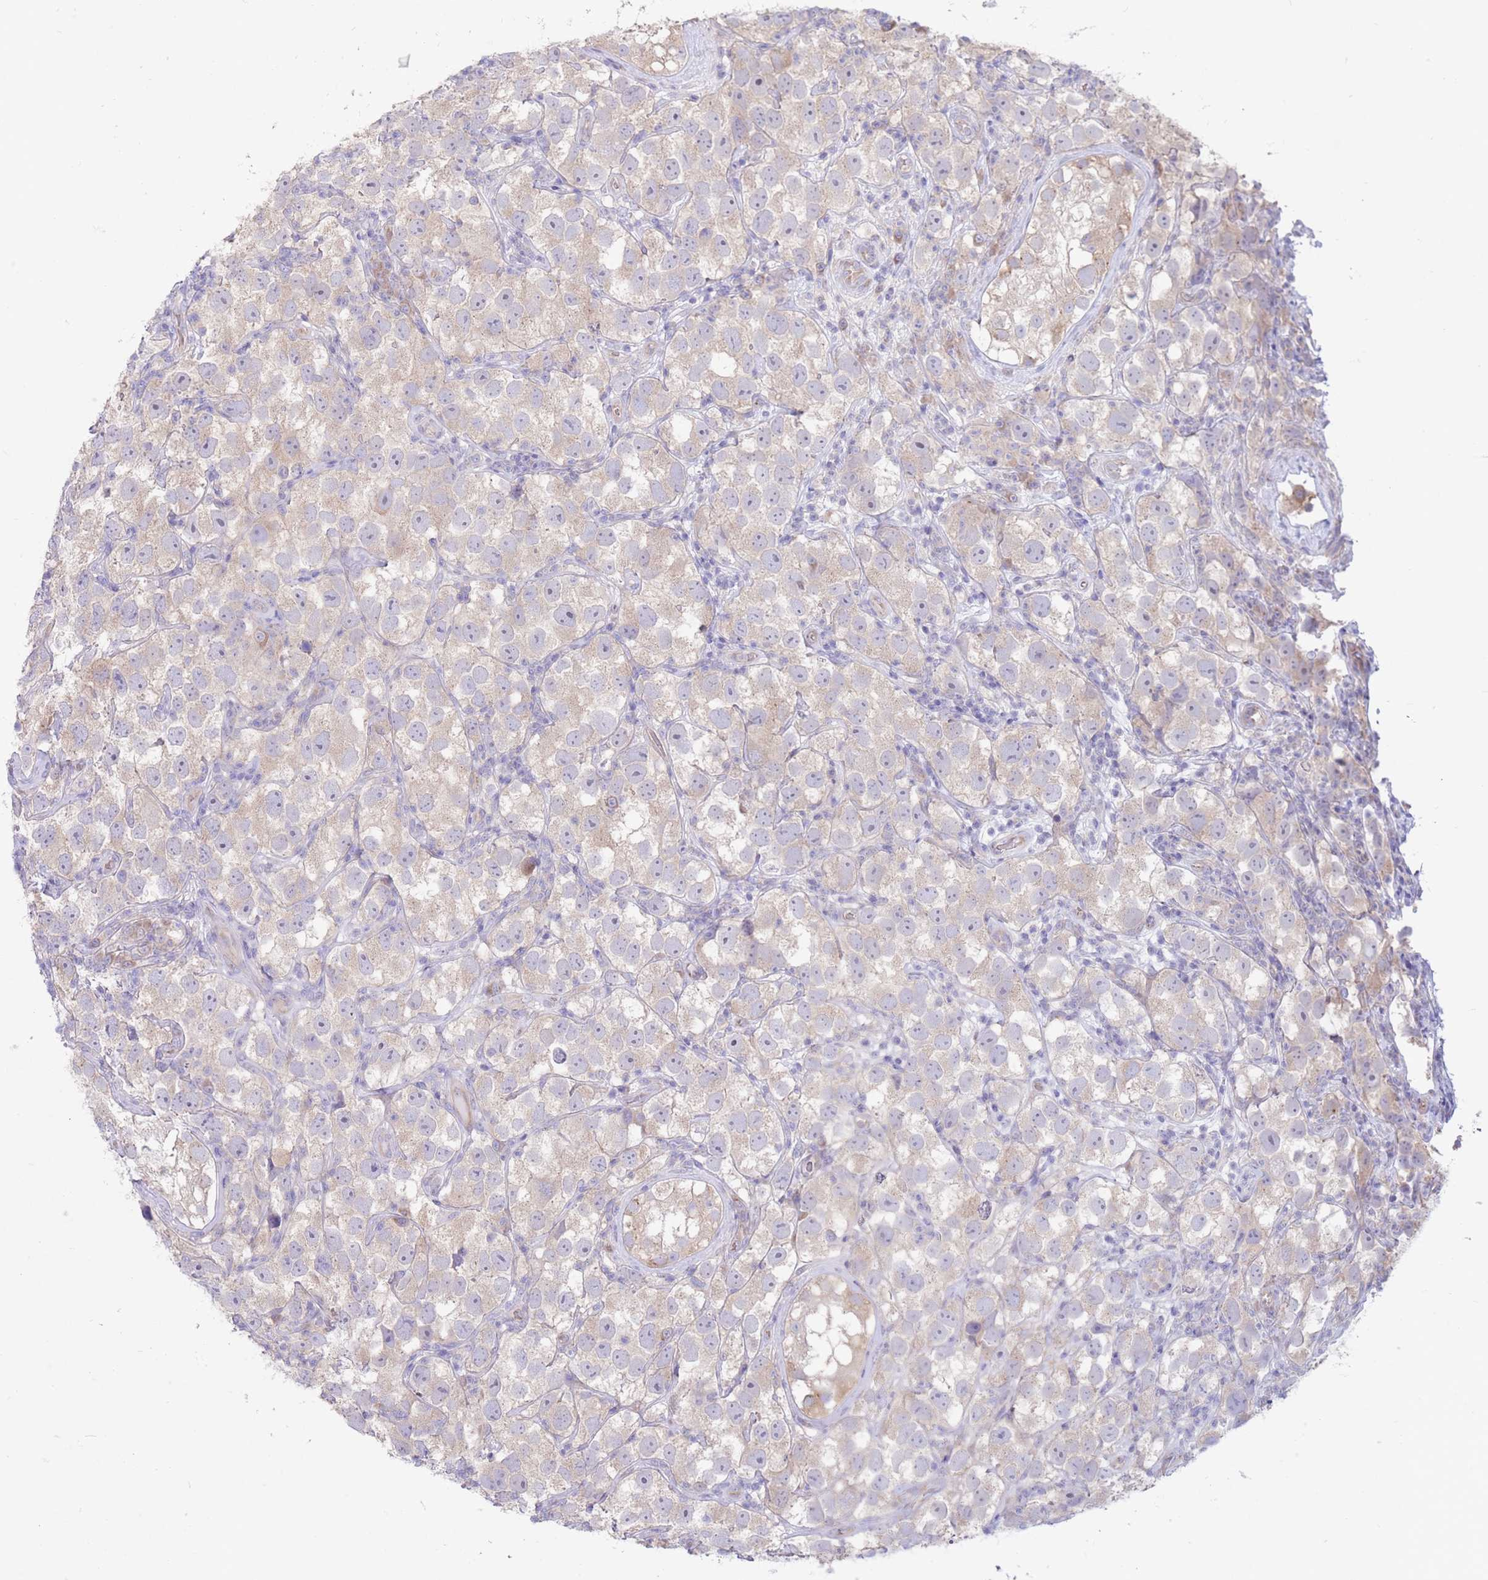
{"staining": {"intensity": "weak", "quantity": ">75%", "location": "cytoplasmic/membranous"}, "tissue": "testis cancer", "cell_type": "Tumor cells", "image_type": "cancer", "snomed": [{"axis": "morphology", "description": "Seminoma, NOS"}, {"axis": "topography", "description": "Testis"}], "caption": "Protein staining exhibits weak cytoplasmic/membranous positivity in about >75% of tumor cells in seminoma (testis). (brown staining indicates protein expression, while blue staining denotes nuclei).", "gene": "ALS2CL", "patient": {"sex": "male", "age": 26}}